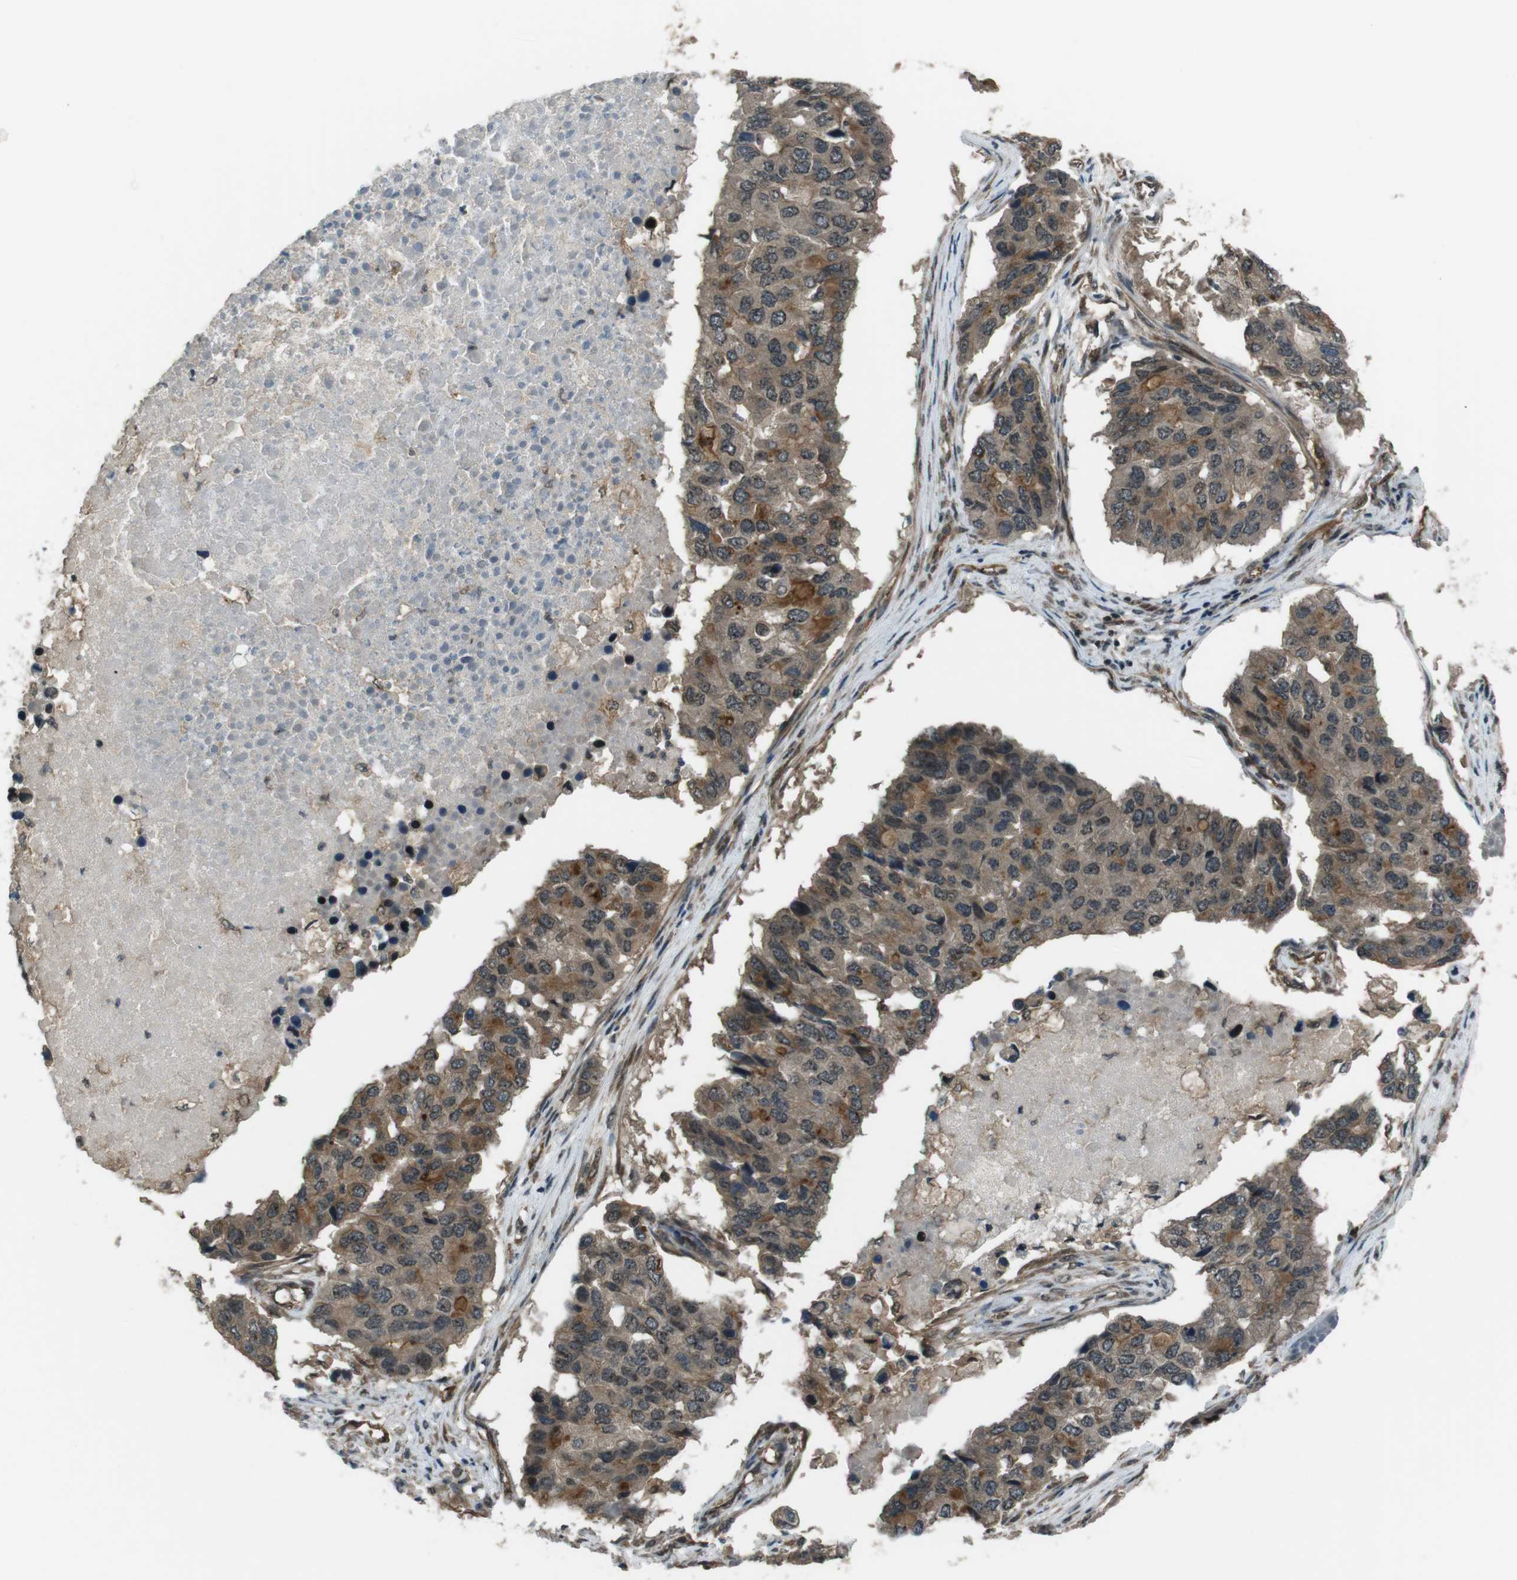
{"staining": {"intensity": "moderate", "quantity": "<25%", "location": "cytoplasmic/membranous"}, "tissue": "pancreatic cancer", "cell_type": "Tumor cells", "image_type": "cancer", "snomed": [{"axis": "morphology", "description": "Adenocarcinoma, NOS"}, {"axis": "topography", "description": "Pancreas"}], "caption": "An image showing moderate cytoplasmic/membranous staining in approximately <25% of tumor cells in pancreatic adenocarcinoma, as visualized by brown immunohistochemical staining.", "gene": "TIAM2", "patient": {"sex": "male", "age": 50}}